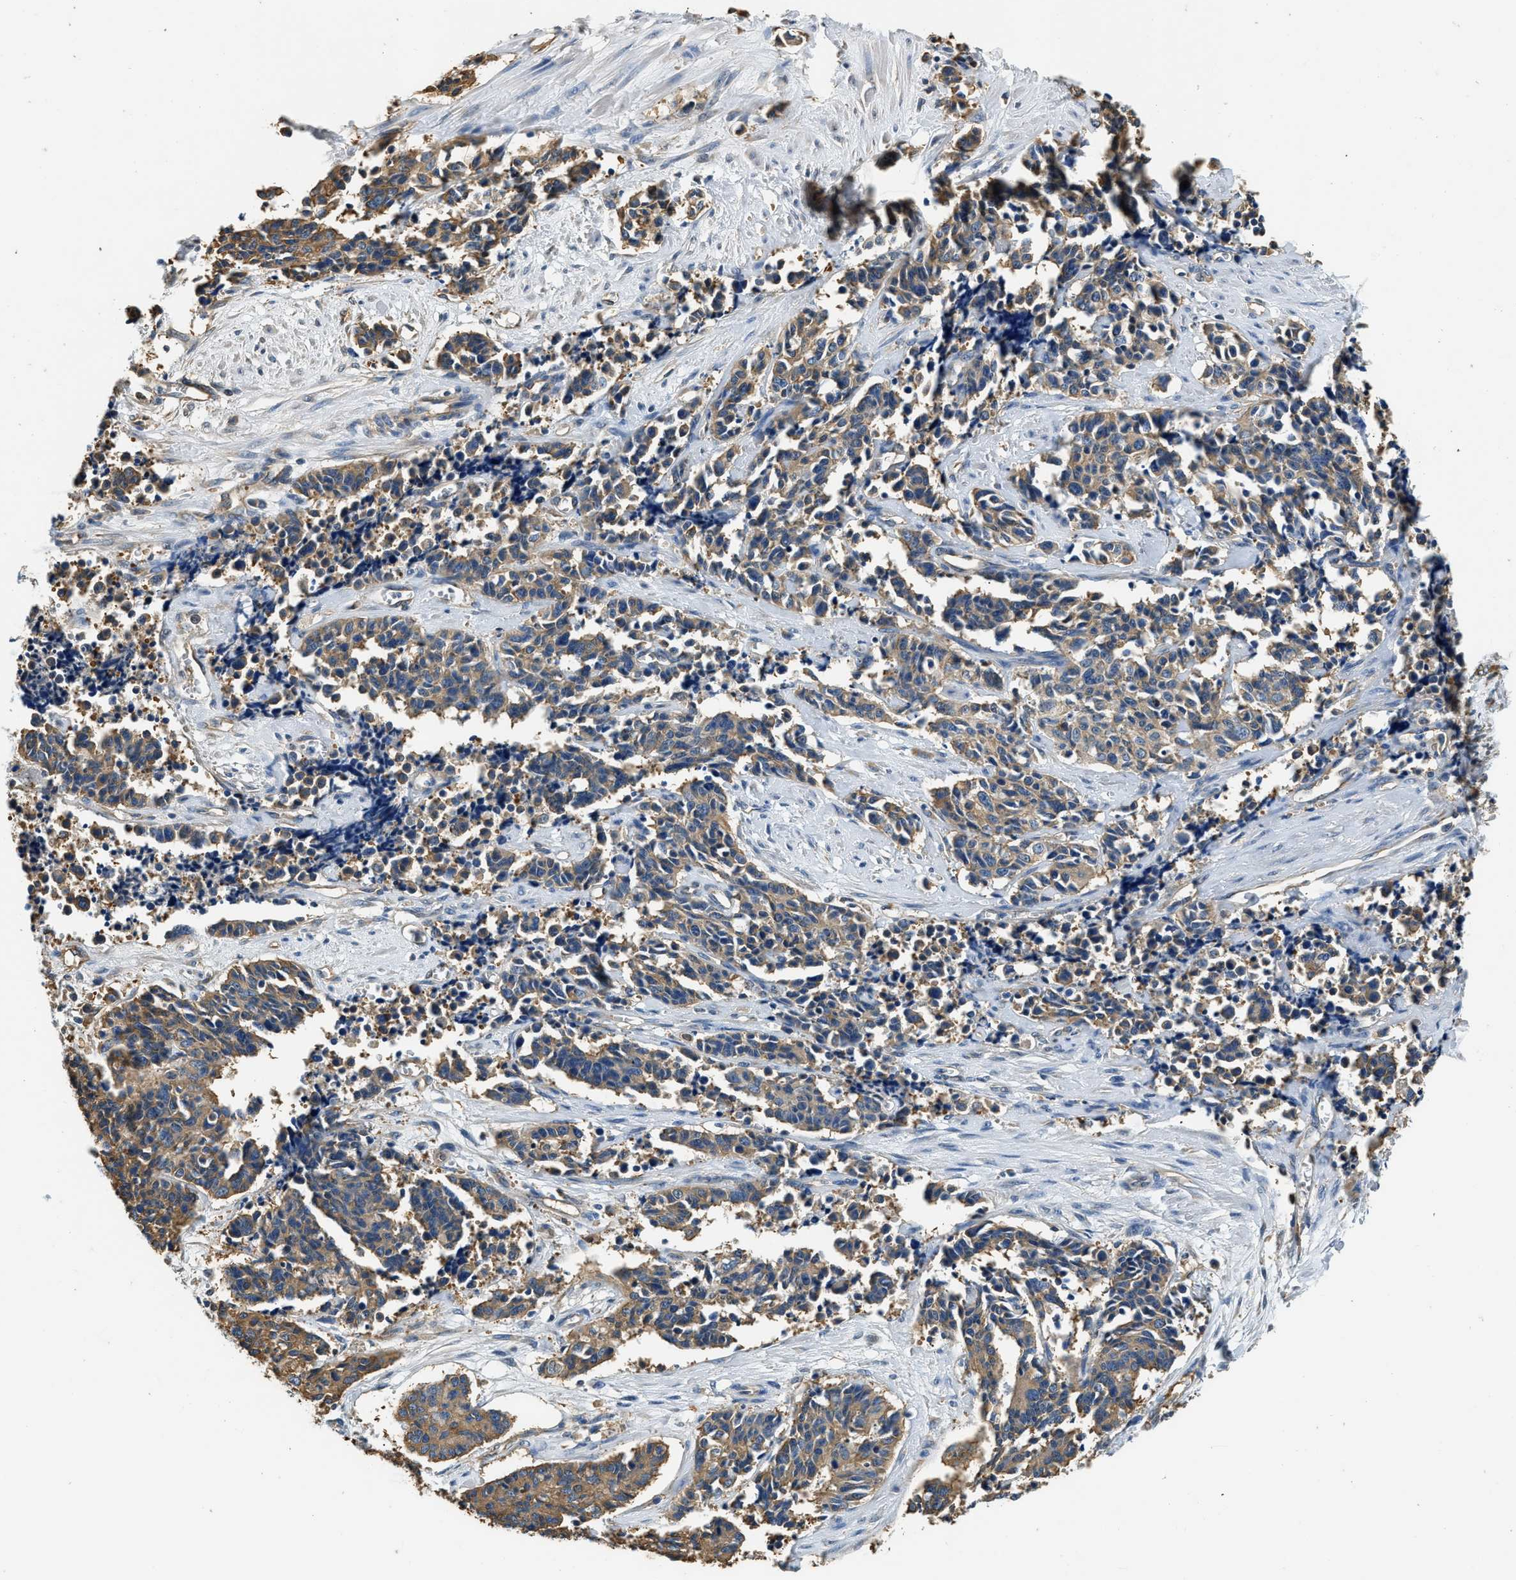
{"staining": {"intensity": "moderate", "quantity": ">75%", "location": "cytoplasmic/membranous"}, "tissue": "cervical cancer", "cell_type": "Tumor cells", "image_type": "cancer", "snomed": [{"axis": "morphology", "description": "Squamous cell carcinoma, NOS"}, {"axis": "topography", "description": "Cervix"}], "caption": "Tumor cells exhibit medium levels of moderate cytoplasmic/membranous staining in about >75% of cells in human squamous cell carcinoma (cervical).", "gene": "PPP2R1B", "patient": {"sex": "female", "age": 35}}